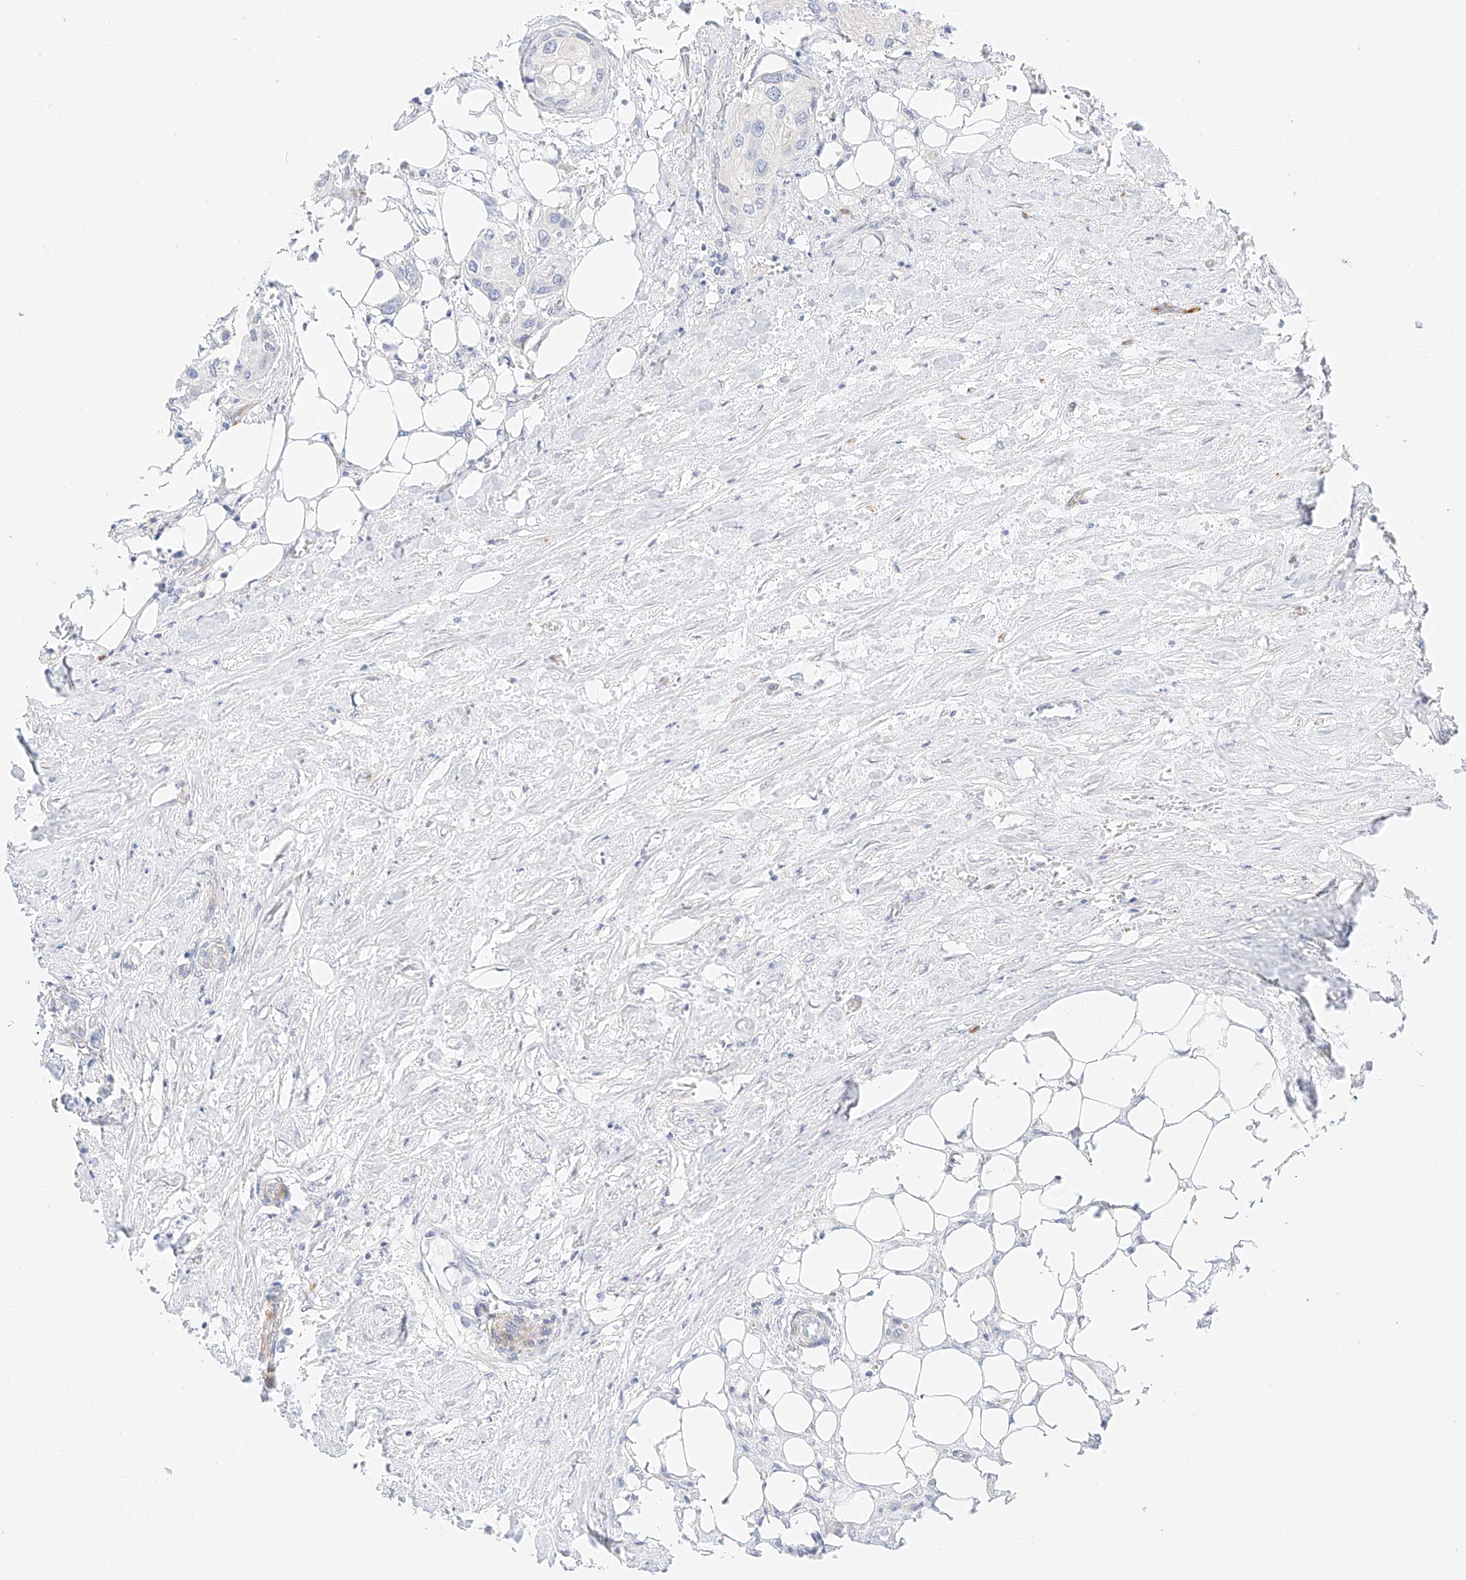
{"staining": {"intensity": "negative", "quantity": "none", "location": "none"}, "tissue": "urothelial cancer", "cell_type": "Tumor cells", "image_type": "cancer", "snomed": [{"axis": "morphology", "description": "Urothelial carcinoma, High grade"}, {"axis": "topography", "description": "Urinary bladder"}], "caption": "Immunohistochemistry (IHC) micrograph of neoplastic tissue: human urothelial cancer stained with DAB reveals no significant protein staining in tumor cells.", "gene": "CDCP2", "patient": {"sex": "male", "age": 64}}